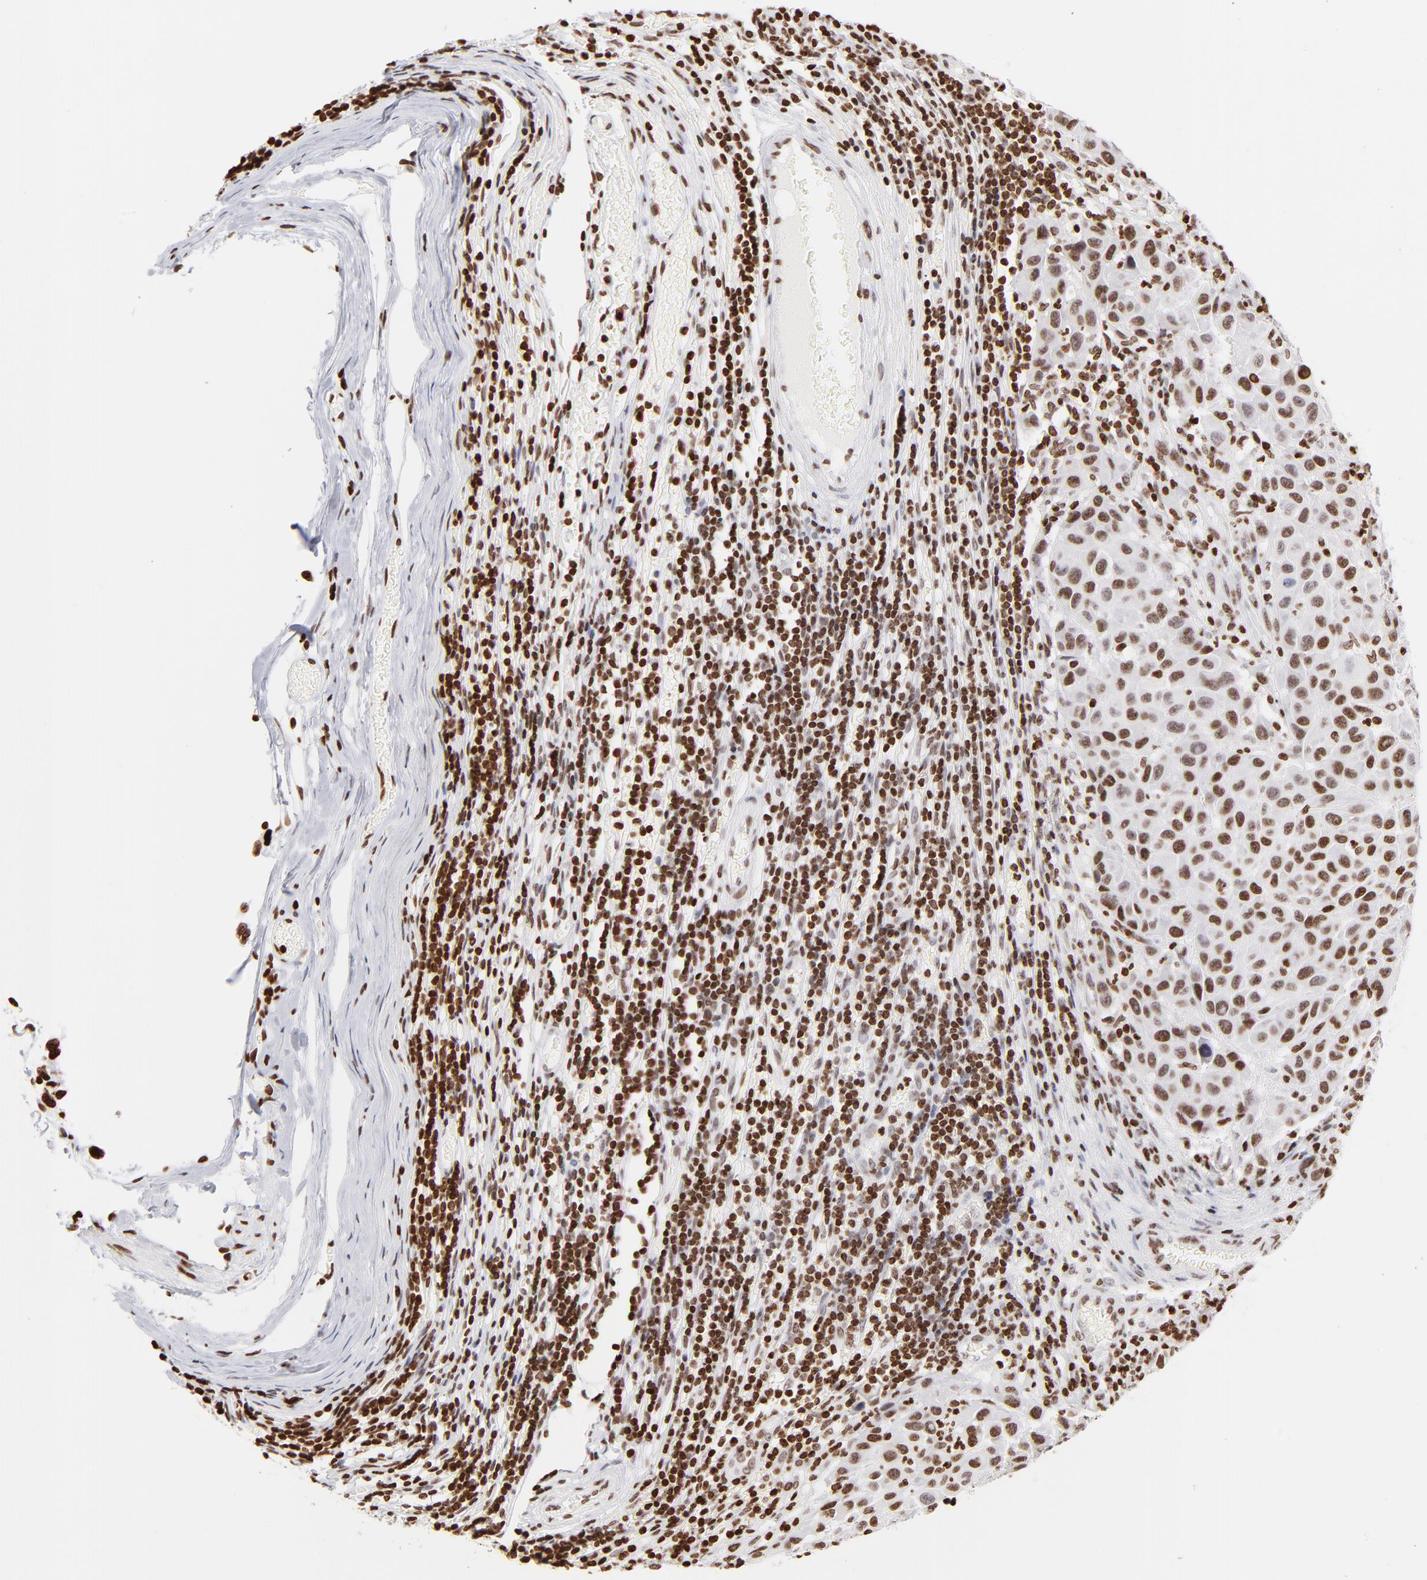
{"staining": {"intensity": "strong", "quantity": "25%-75%", "location": "nuclear"}, "tissue": "melanoma", "cell_type": "Tumor cells", "image_type": "cancer", "snomed": [{"axis": "morphology", "description": "Malignant melanoma, Metastatic site"}, {"axis": "topography", "description": "Lymph node"}], "caption": "Malignant melanoma (metastatic site) stained for a protein (brown) exhibits strong nuclear positive expression in approximately 25%-75% of tumor cells.", "gene": "RTL4", "patient": {"sex": "male", "age": 61}}